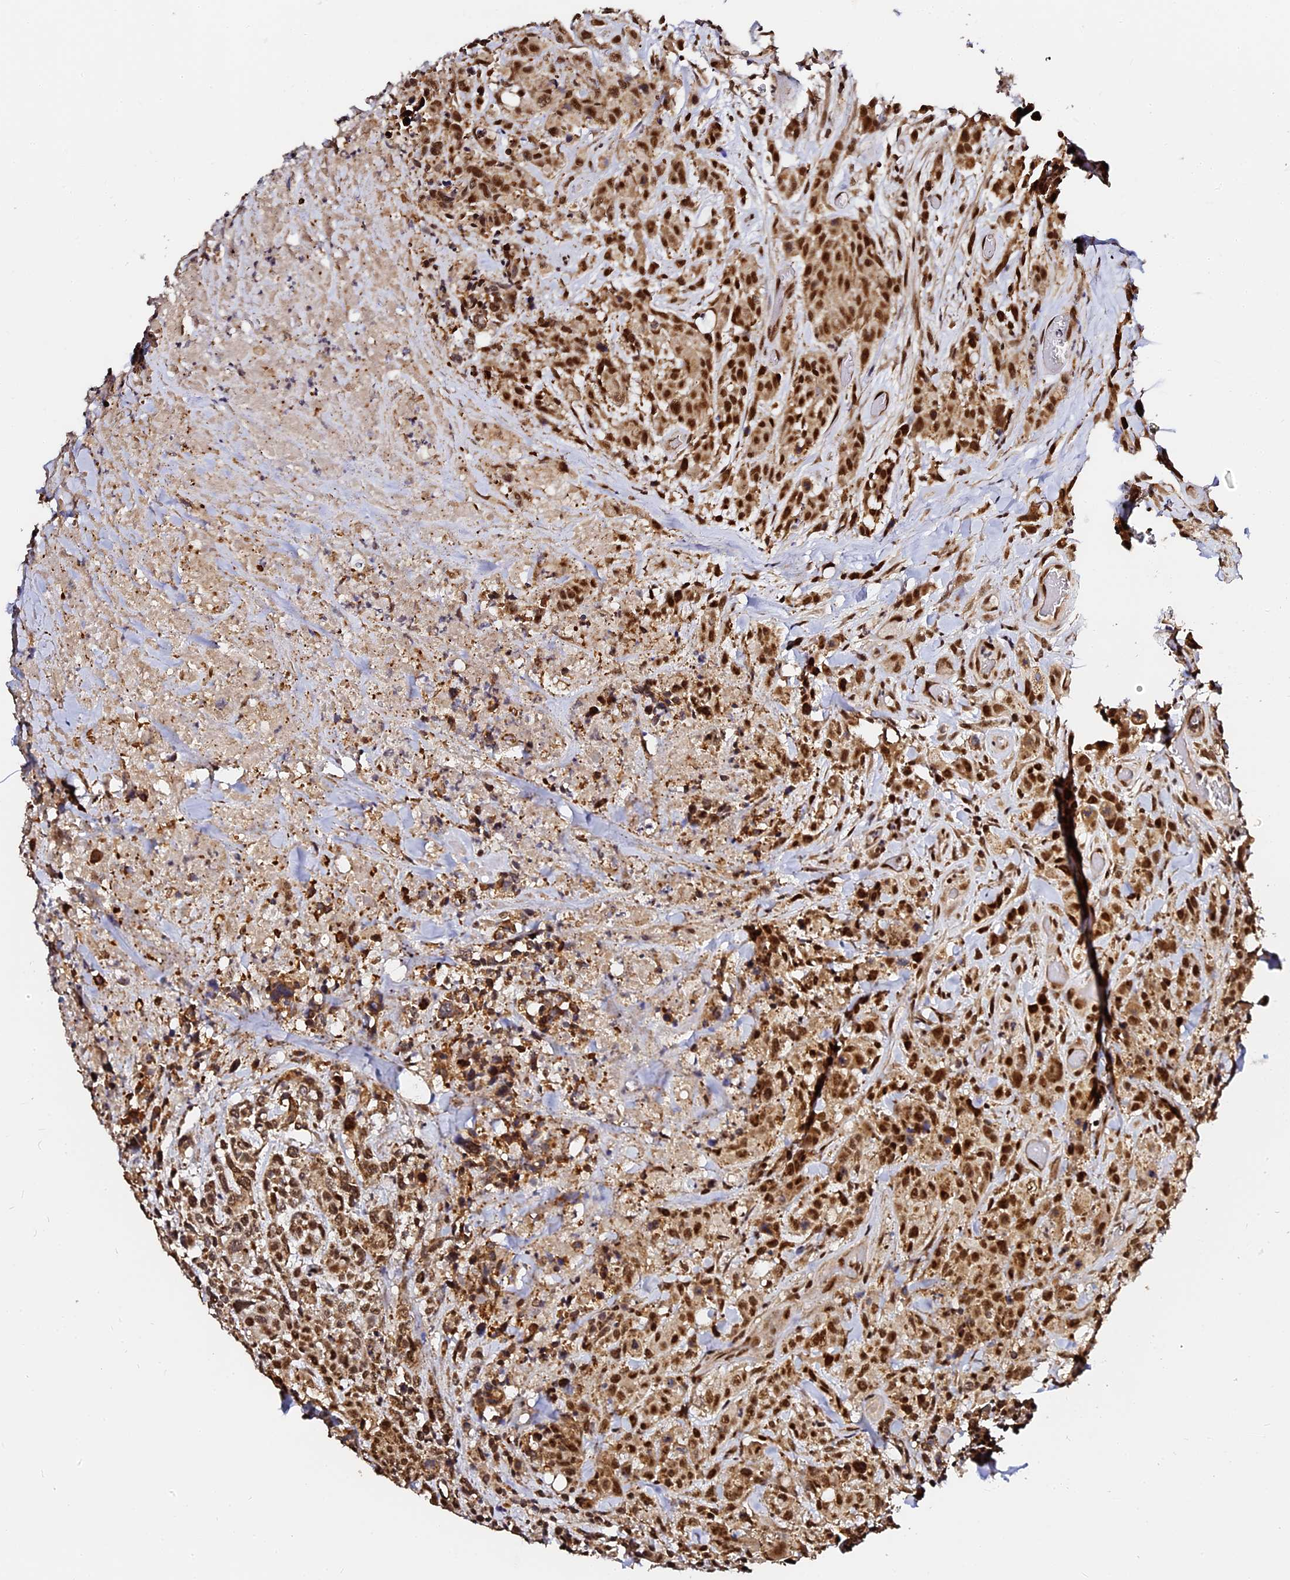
{"staining": {"intensity": "strong", "quantity": ">75%", "location": "nuclear"}, "tissue": "colorectal cancer", "cell_type": "Tumor cells", "image_type": "cancer", "snomed": [{"axis": "morphology", "description": "Adenocarcinoma, NOS"}, {"axis": "topography", "description": "Colon"}], "caption": "Human colorectal cancer (adenocarcinoma) stained for a protein (brown) reveals strong nuclear positive expression in about >75% of tumor cells.", "gene": "MCRS1", "patient": {"sex": "male", "age": 62}}